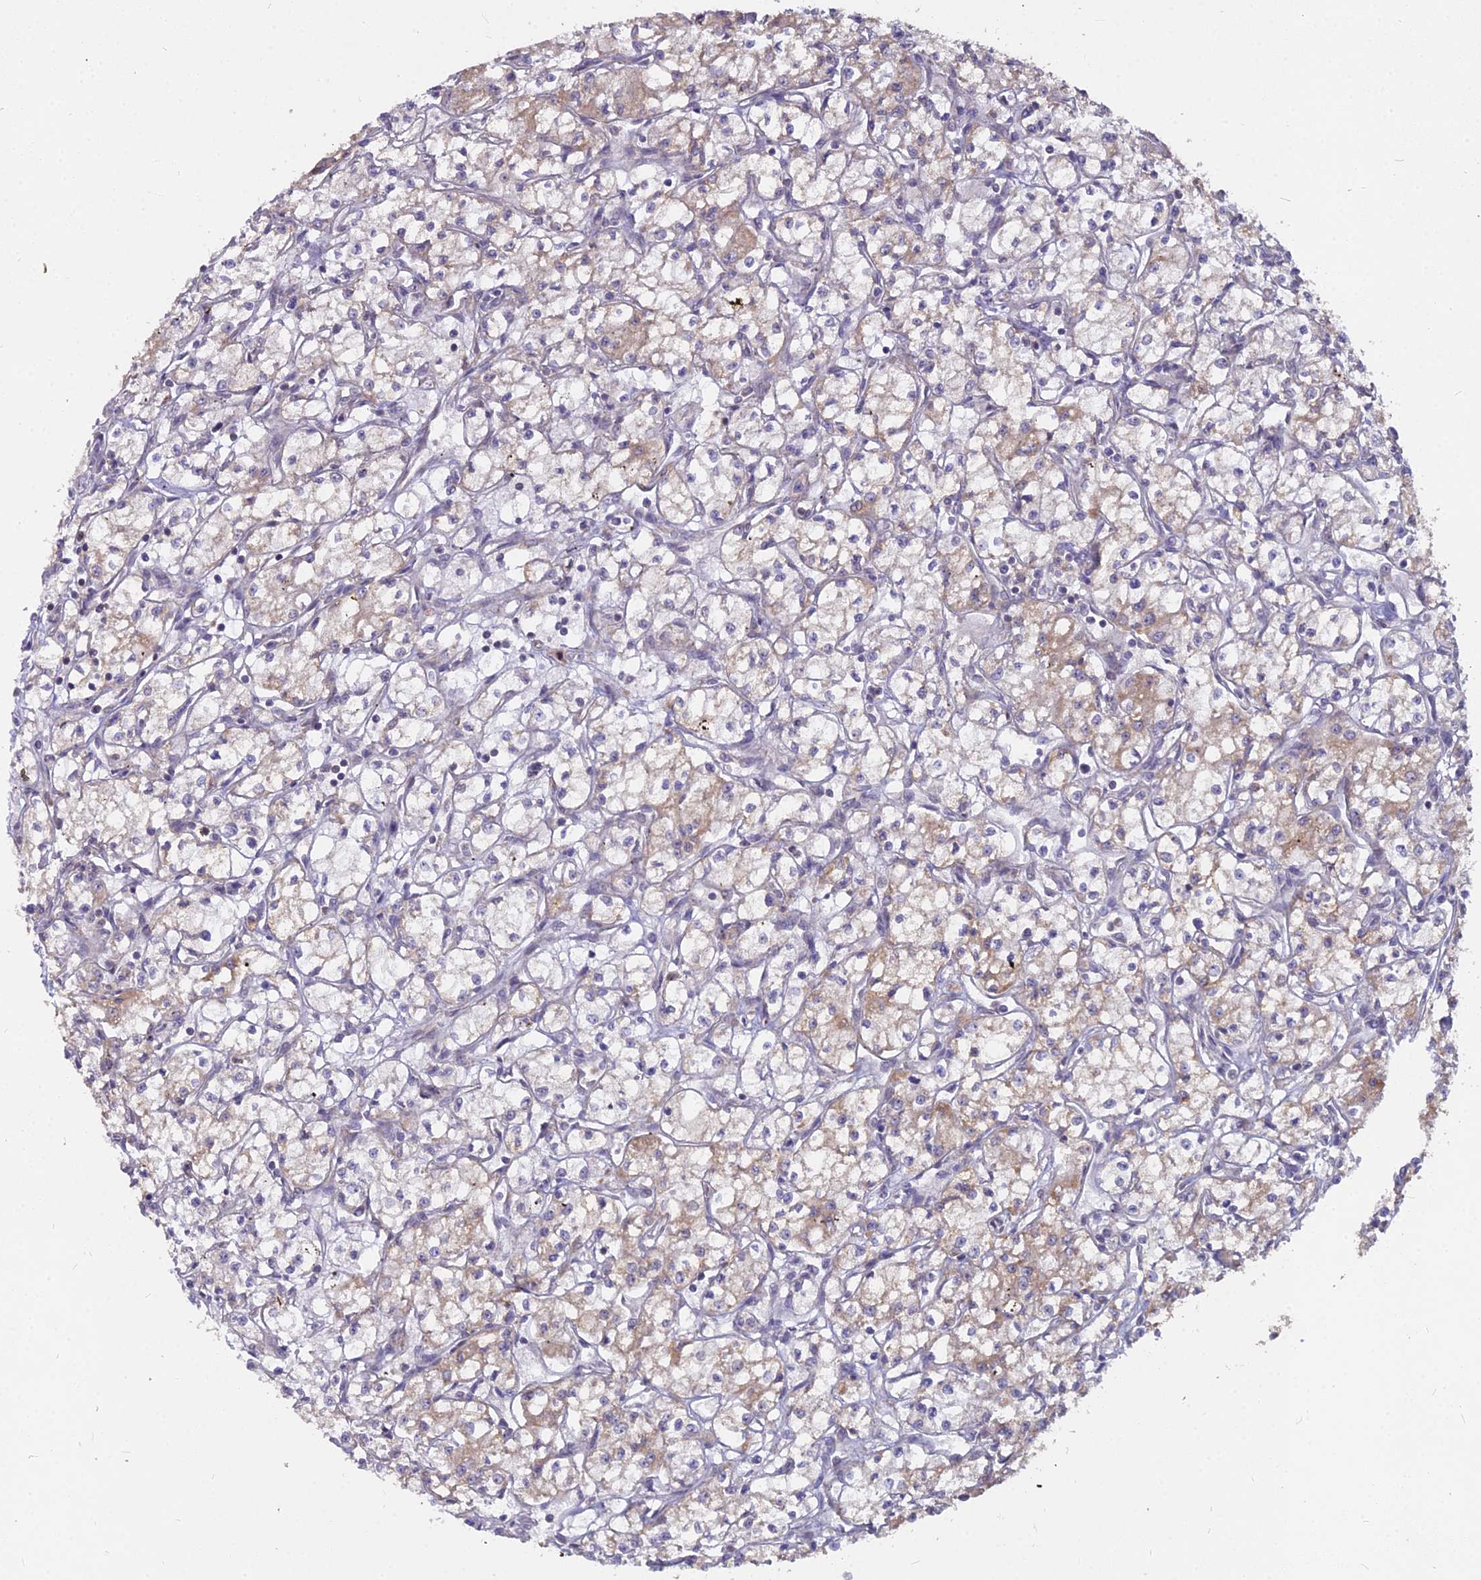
{"staining": {"intensity": "moderate", "quantity": "25%-75%", "location": "cytoplasmic/membranous"}, "tissue": "renal cancer", "cell_type": "Tumor cells", "image_type": "cancer", "snomed": [{"axis": "morphology", "description": "Adenocarcinoma, NOS"}, {"axis": "topography", "description": "Kidney"}], "caption": "There is medium levels of moderate cytoplasmic/membranous expression in tumor cells of renal adenocarcinoma, as demonstrated by immunohistochemical staining (brown color).", "gene": "MICU2", "patient": {"sex": "male", "age": 59}}